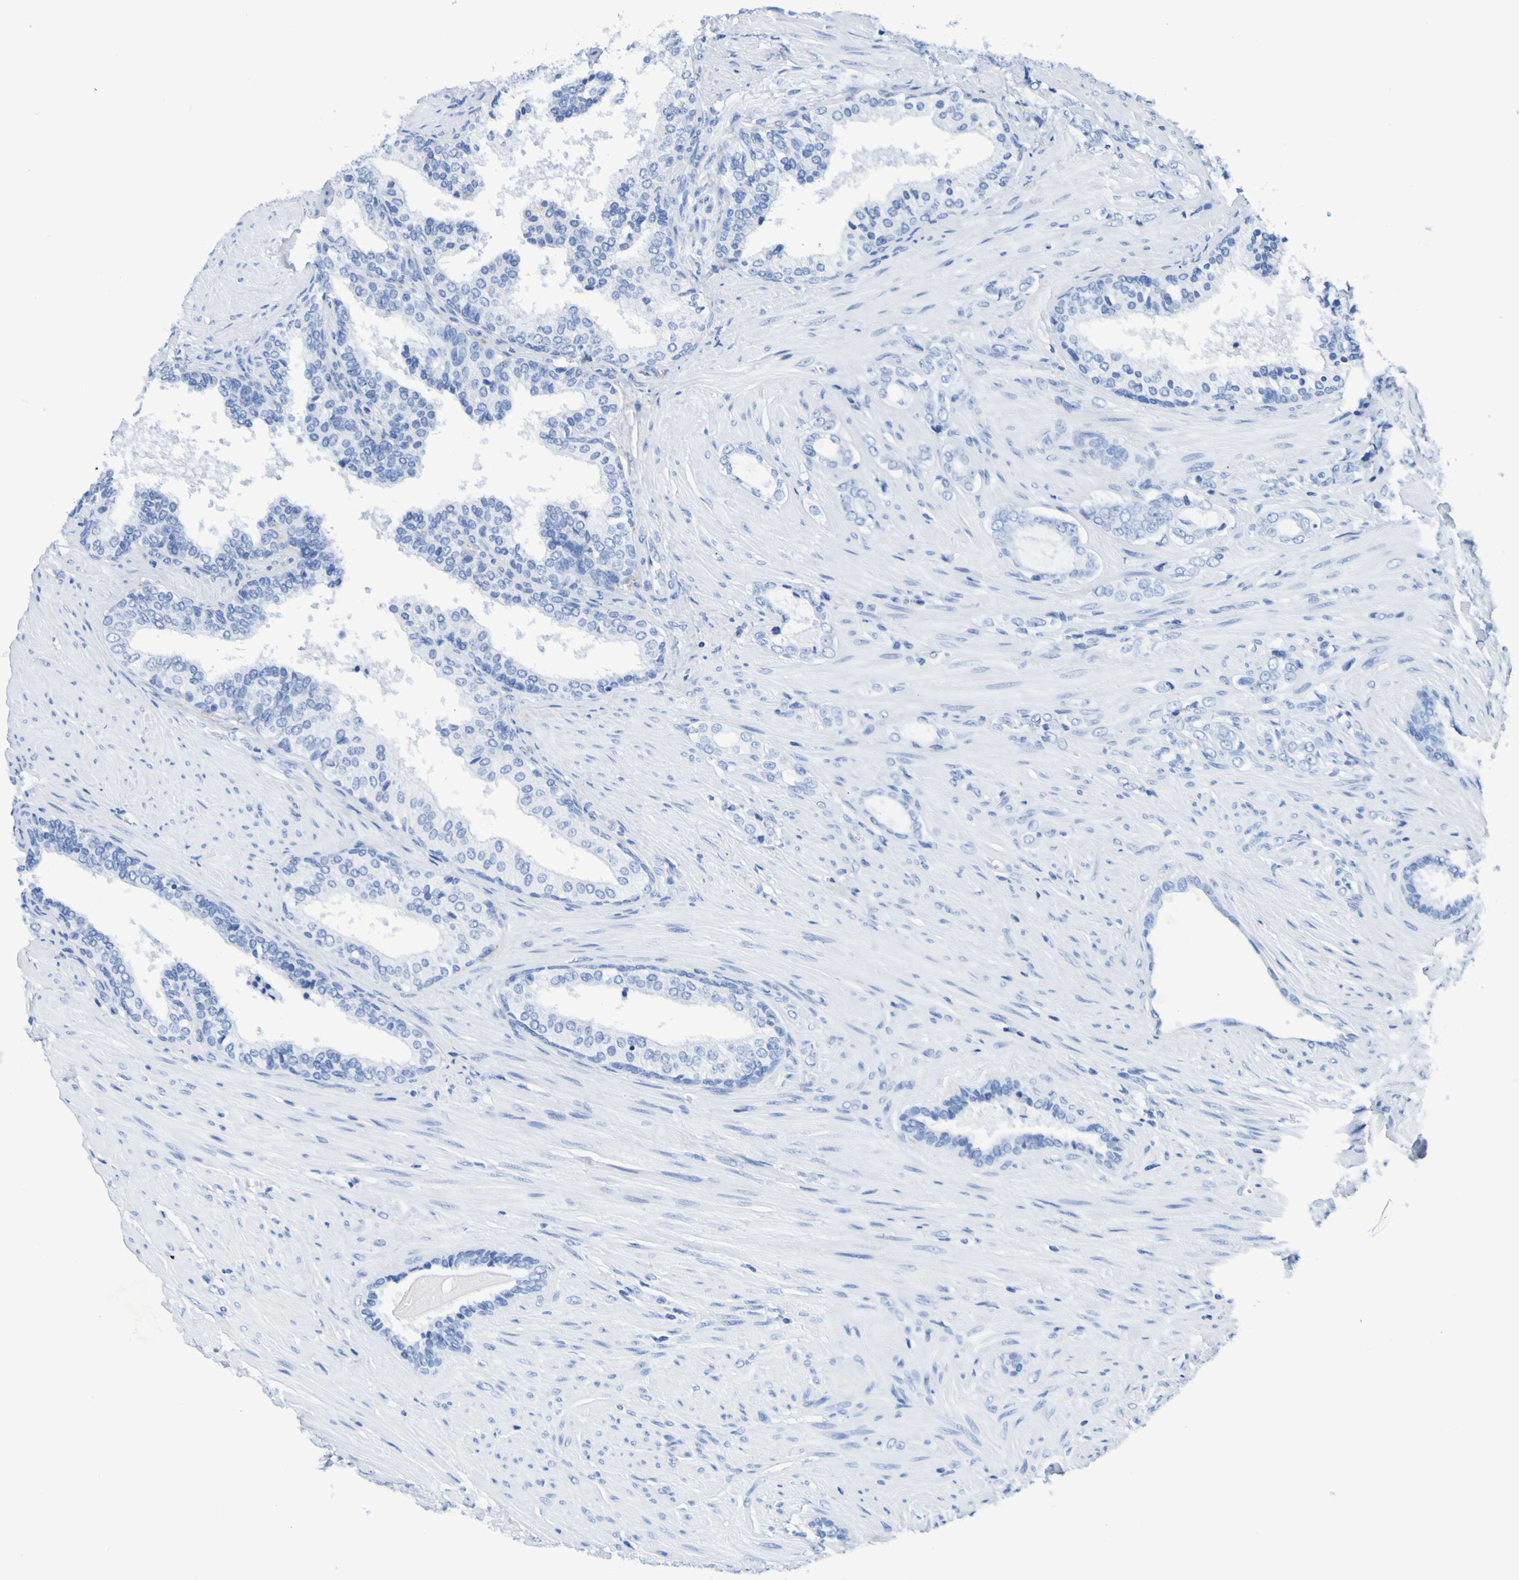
{"staining": {"intensity": "negative", "quantity": "none", "location": "none"}, "tissue": "prostate cancer", "cell_type": "Tumor cells", "image_type": "cancer", "snomed": [{"axis": "morphology", "description": "Adenocarcinoma, Low grade"}, {"axis": "topography", "description": "Prostate"}], "caption": "Tumor cells are negative for protein expression in human prostate adenocarcinoma (low-grade).", "gene": "DPEP1", "patient": {"sex": "male", "age": 60}}